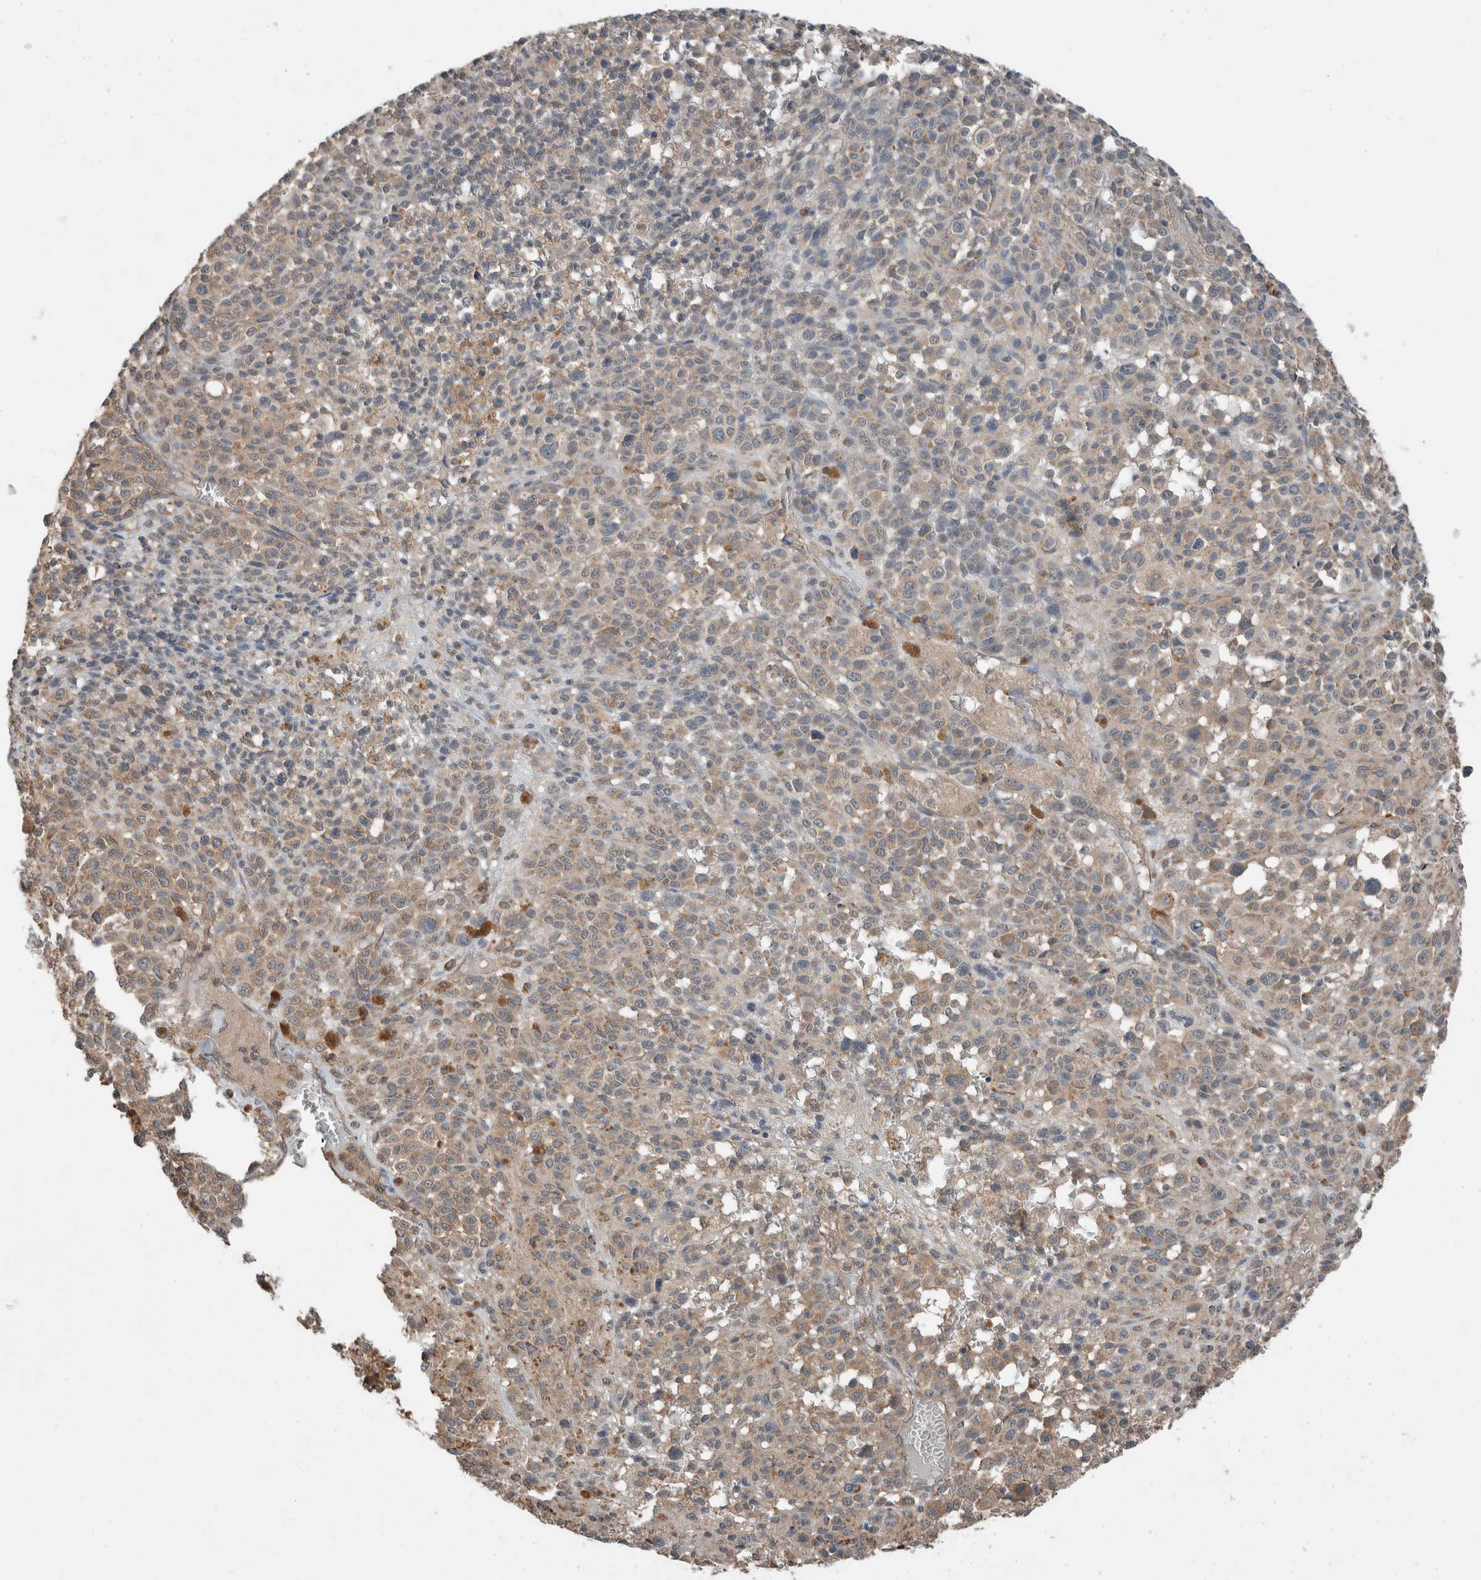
{"staining": {"intensity": "weak", "quantity": "25%-75%", "location": "cytoplasmic/membranous"}, "tissue": "melanoma", "cell_type": "Tumor cells", "image_type": "cancer", "snomed": [{"axis": "morphology", "description": "Malignant melanoma, Metastatic site"}, {"axis": "topography", "description": "Skin"}], "caption": "Human melanoma stained for a protein (brown) exhibits weak cytoplasmic/membranous positive expression in approximately 25%-75% of tumor cells.", "gene": "KLK14", "patient": {"sex": "female", "age": 74}}